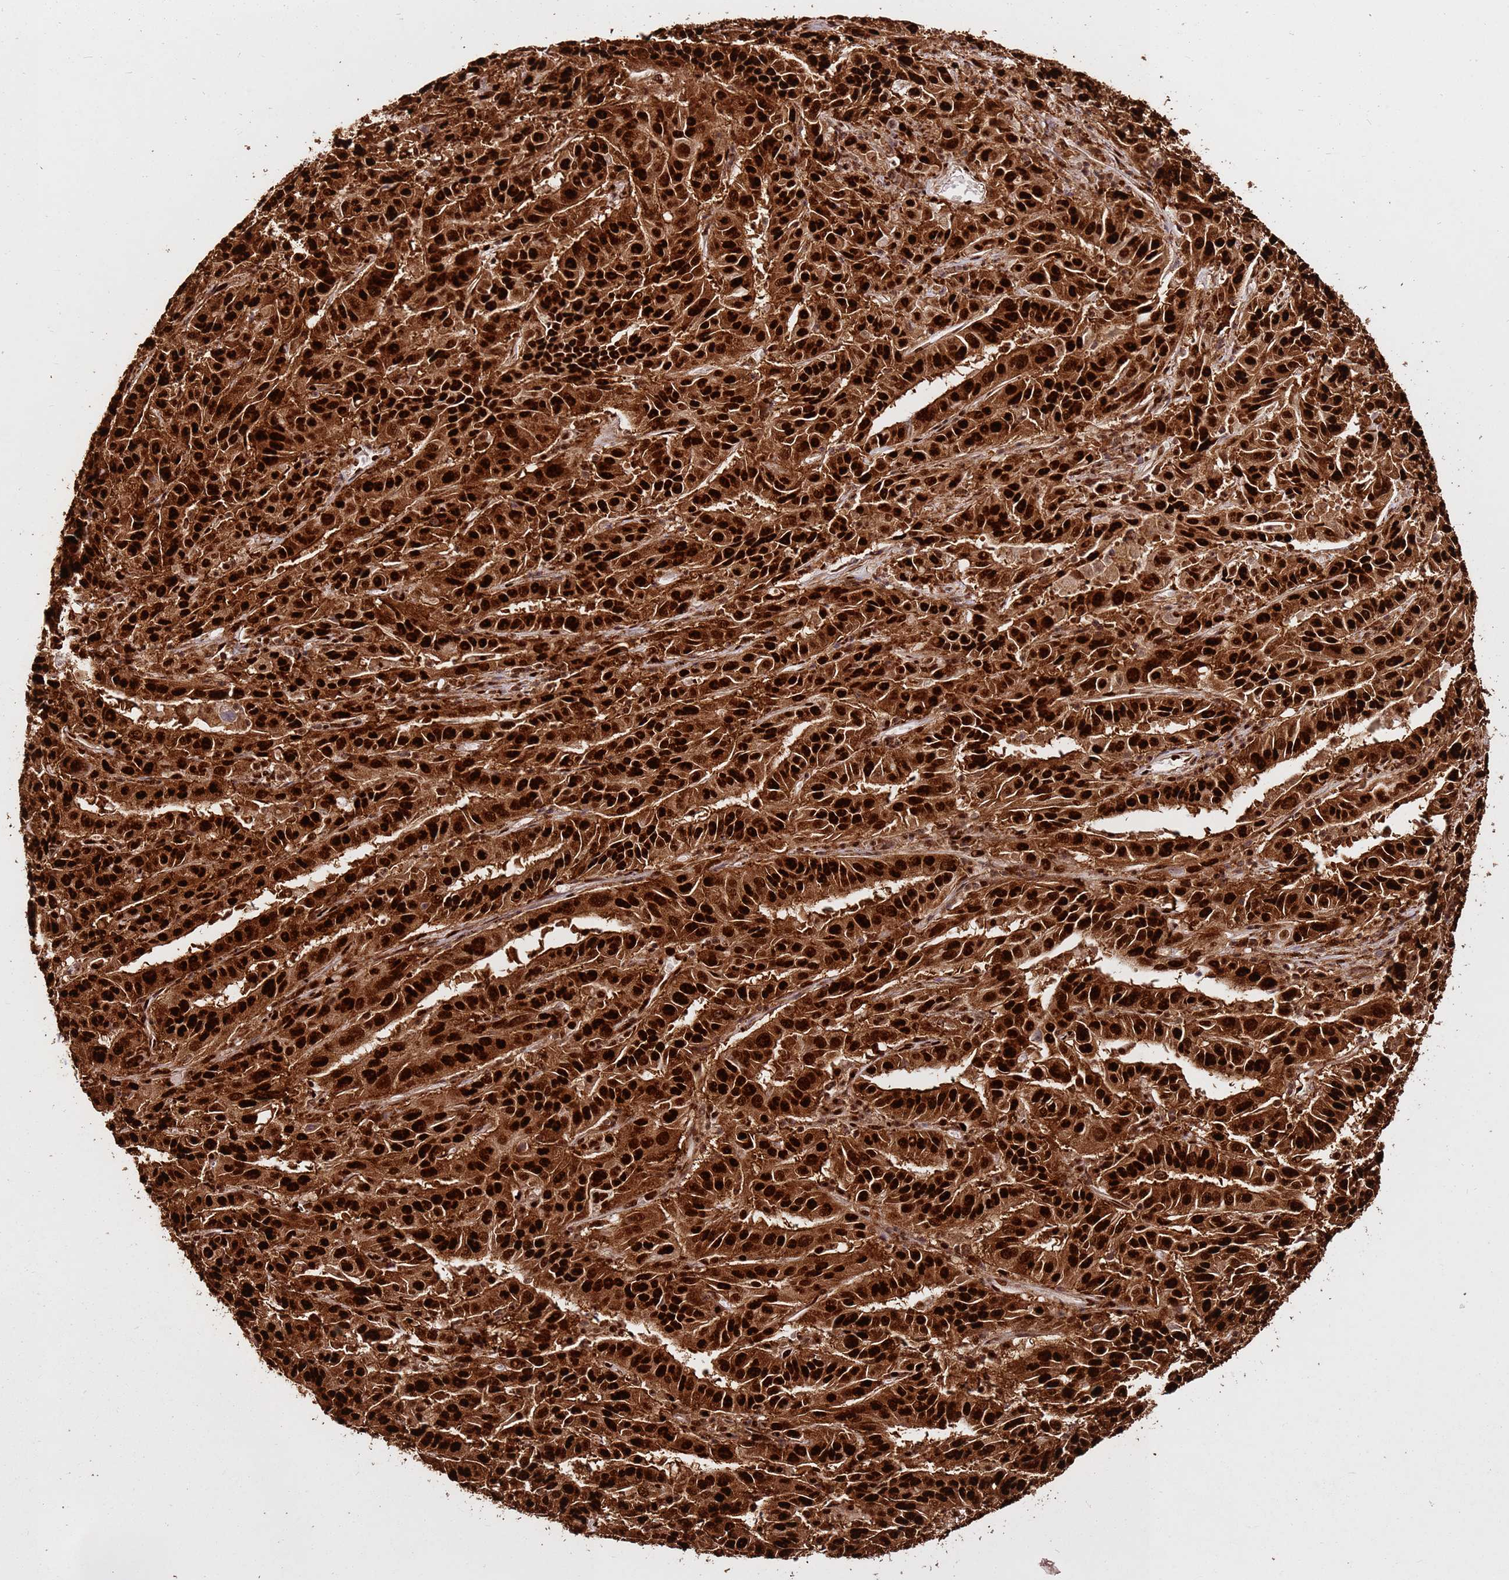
{"staining": {"intensity": "strong", "quantity": ">75%", "location": "cytoplasmic/membranous,nuclear"}, "tissue": "pancreatic cancer", "cell_type": "Tumor cells", "image_type": "cancer", "snomed": [{"axis": "morphology", "description": "Adenocarcinoma, NOS"}, {"axis": "topography", "description": "Pancreas"}], "caption": "An image showing strong cytoplasmic/membranous and nuclear positivity in about >75% of tumor cells in adenocarcinoma (pancreatic), as visualized by brown immunohistochemical staining.", "gene": "HNRNPAB", "patient": {"sex": "male", "age": 63}}